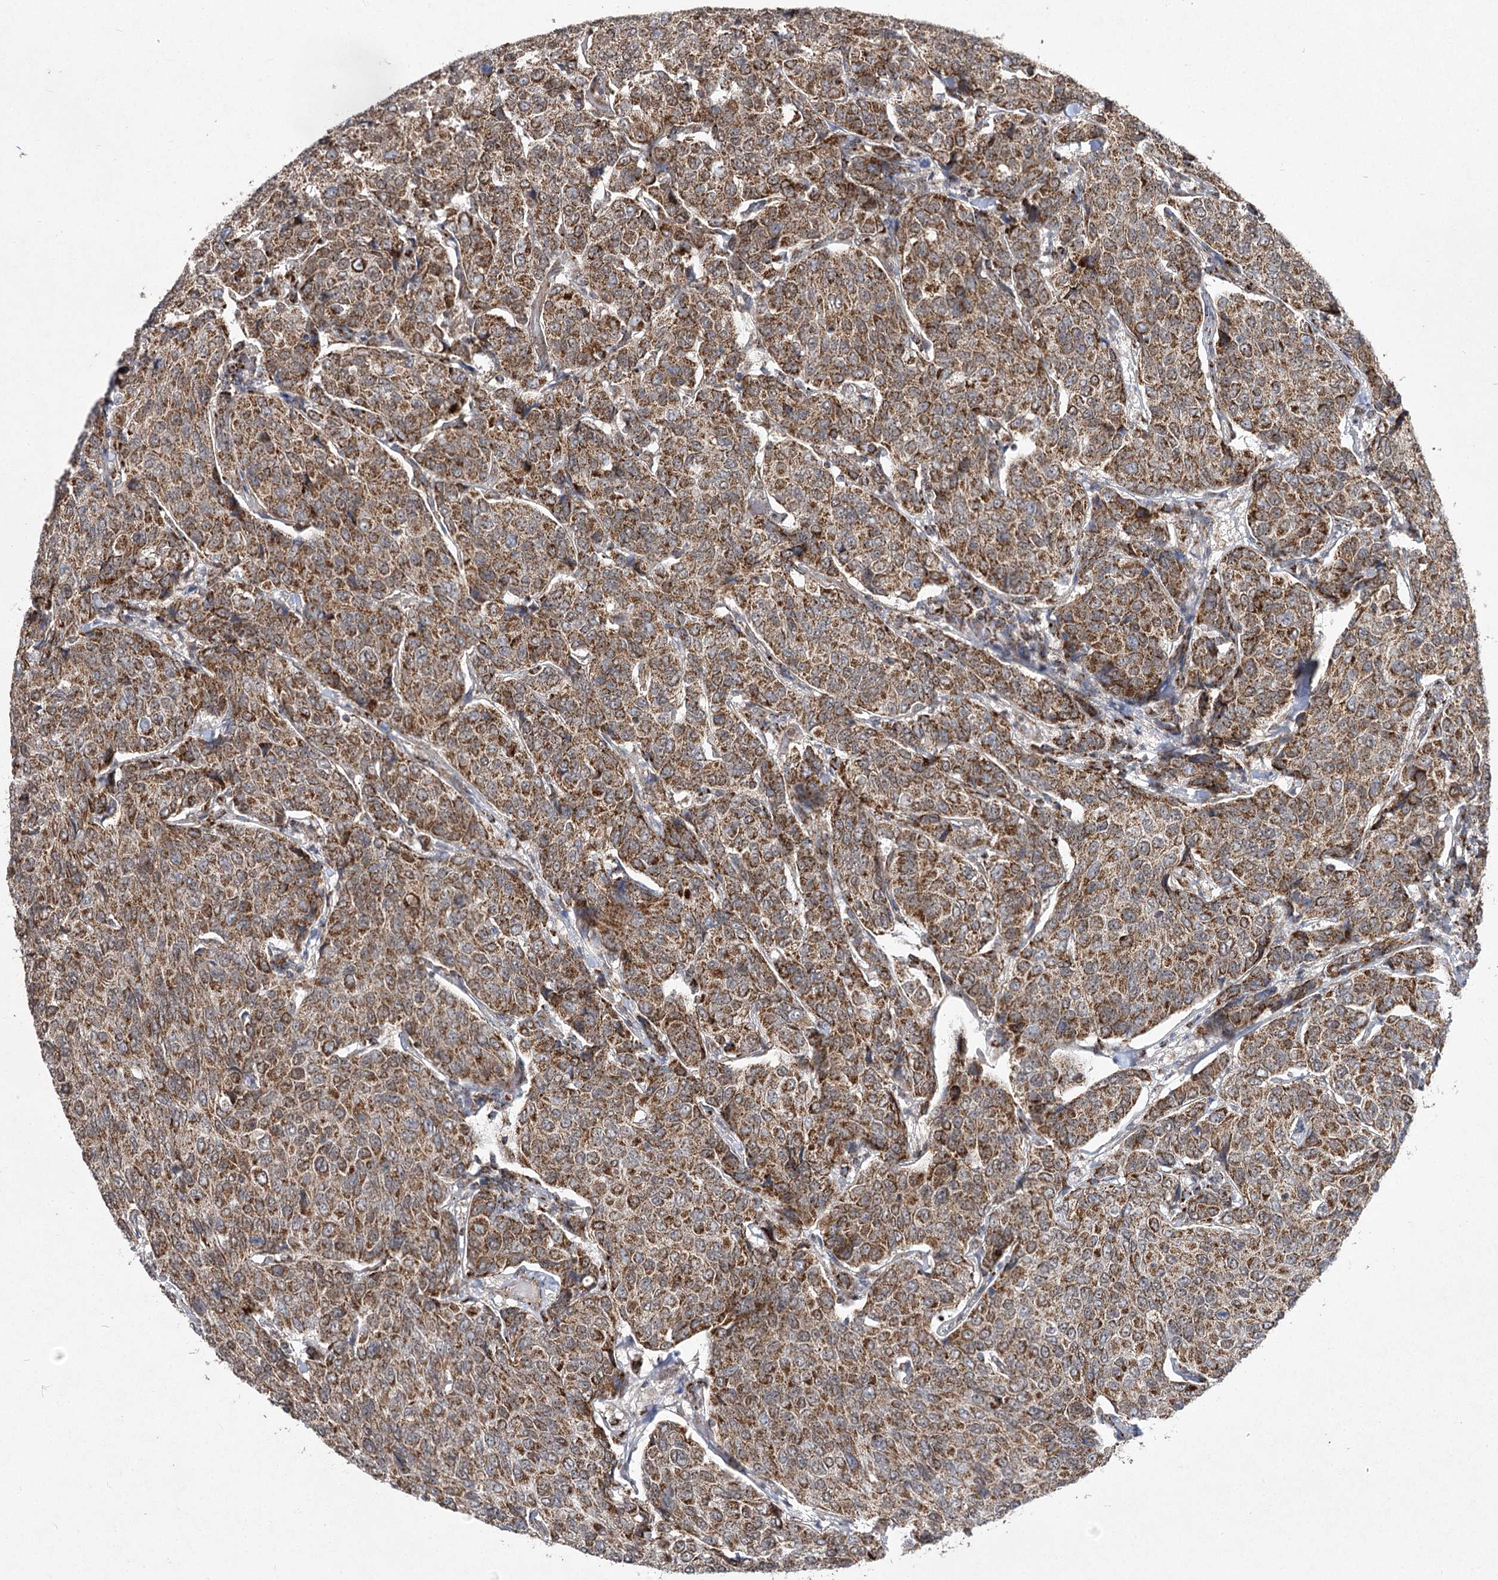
{"staining": {"intensity": "strong", "quantity": ">75%", "location": "cytoplasmic/membranous"}, "tissue": "breast cancer", "cell_type": "Tumor cells", "image_type": "cancer", "snomed": [{"axis": "morphology", "description": "Duct carcinoma"}, {"axis": "topography", "description": "Breast"}], "caption": "Strong cytoplasmic/membranous positivity is appreciated in approximately >75% of tumor cells in breast intraductal carcinoma.", "gene": "SLC4A1AP", "patient": {"sex": "female", "age": 55}}